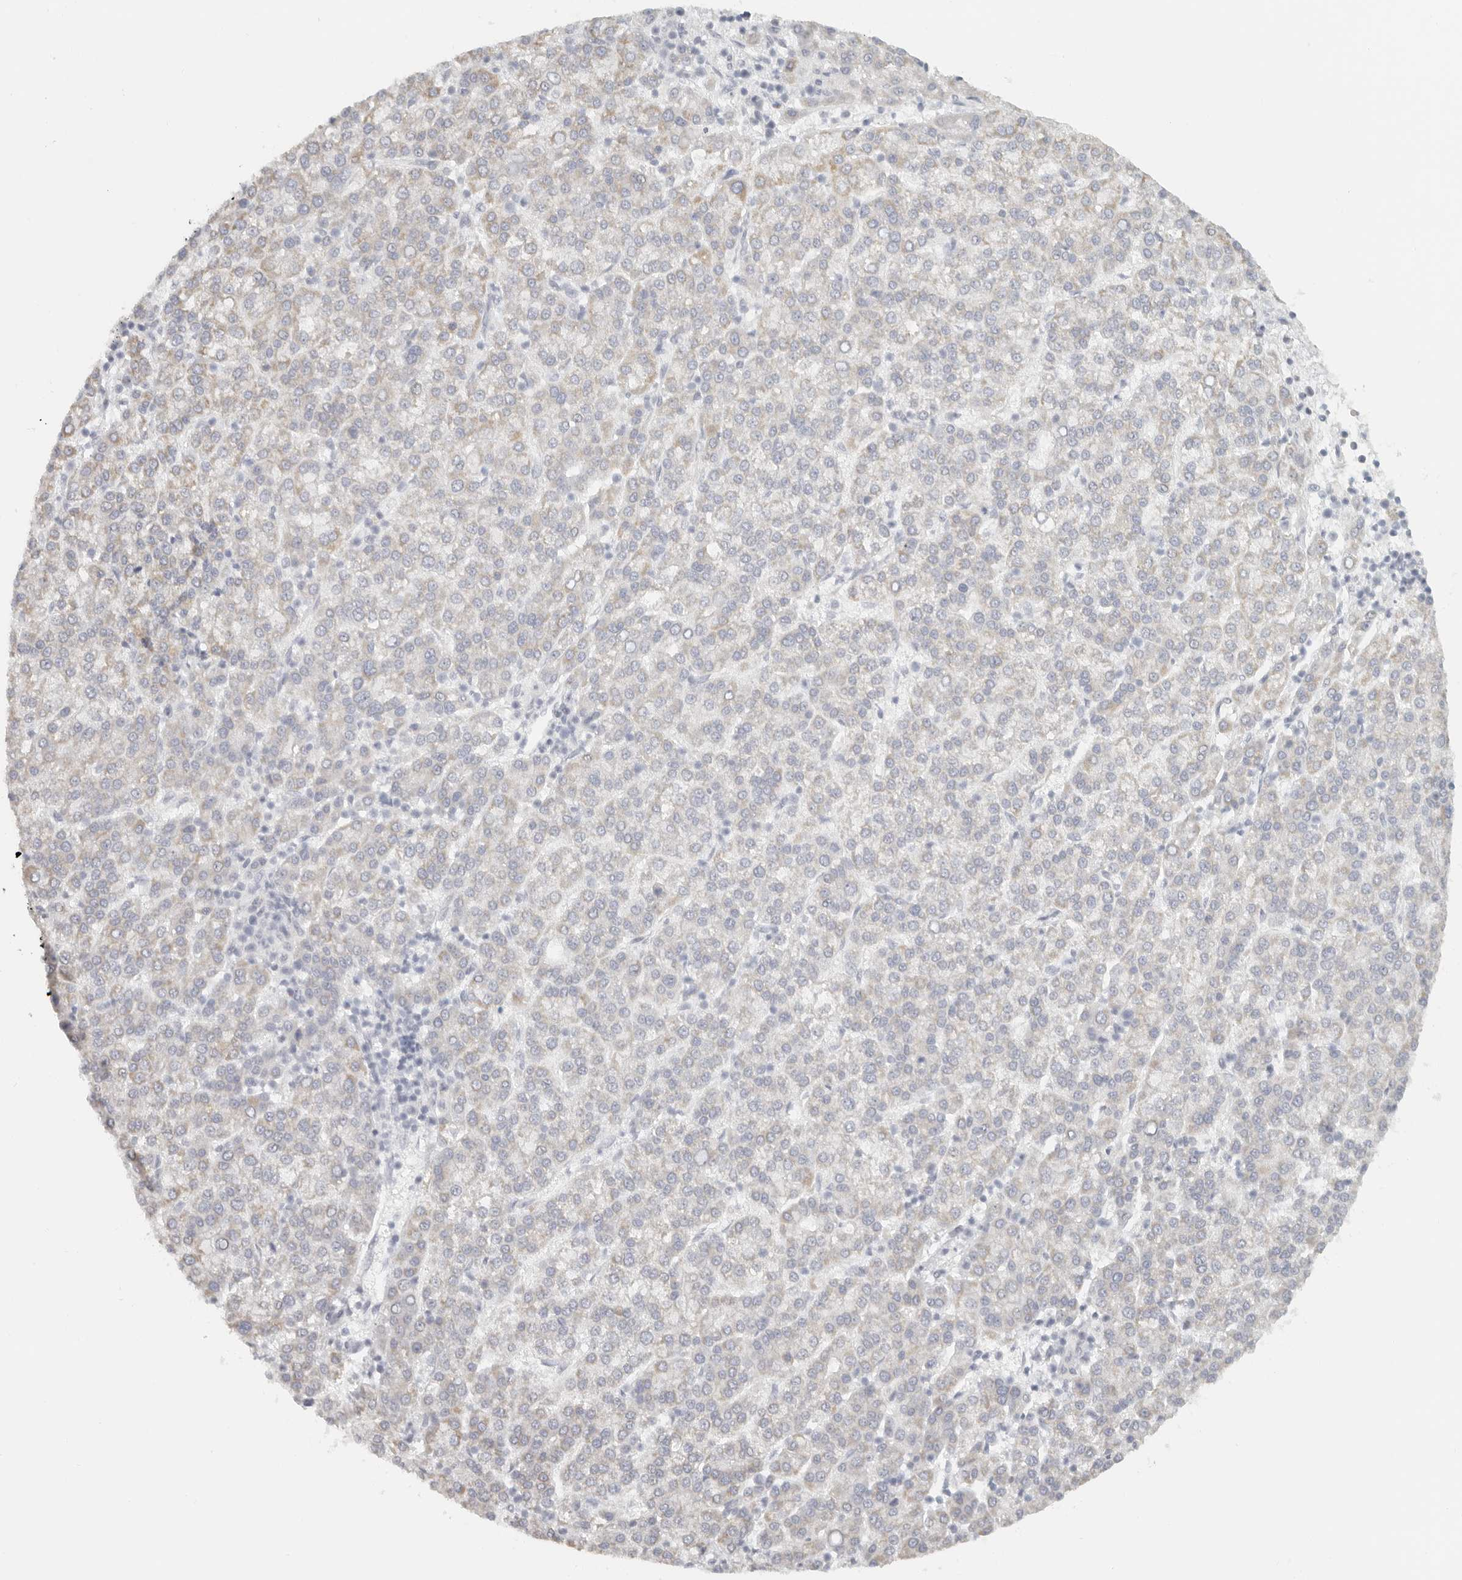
{"staining": {"intensity": "weak", "quantity": "<25%", "location": "cytoplasmic/membranous"}, "tissue": "liver cancer", "cell_type": "Tumor cells", "image_type": "cancer", "snomed": [{"axis": "morphology", "description": "Carcinoma, Hepatocellular, NOS"}, {"axis": "topography", "description": "Liver"}], "caption": "Immunohistochemistry of human liver cancer (hepatocellular carcinoma) displays no expression in tumor cells. The staining was performed using DAB (3,3'-diaminobenzidine) to visualize the protein expression in brown, while the nuclei were stained in blue with hematoxylin (Magnification: 20x).", "gene": "KDF1", "patient": {"sex": "female", "age": 58}}